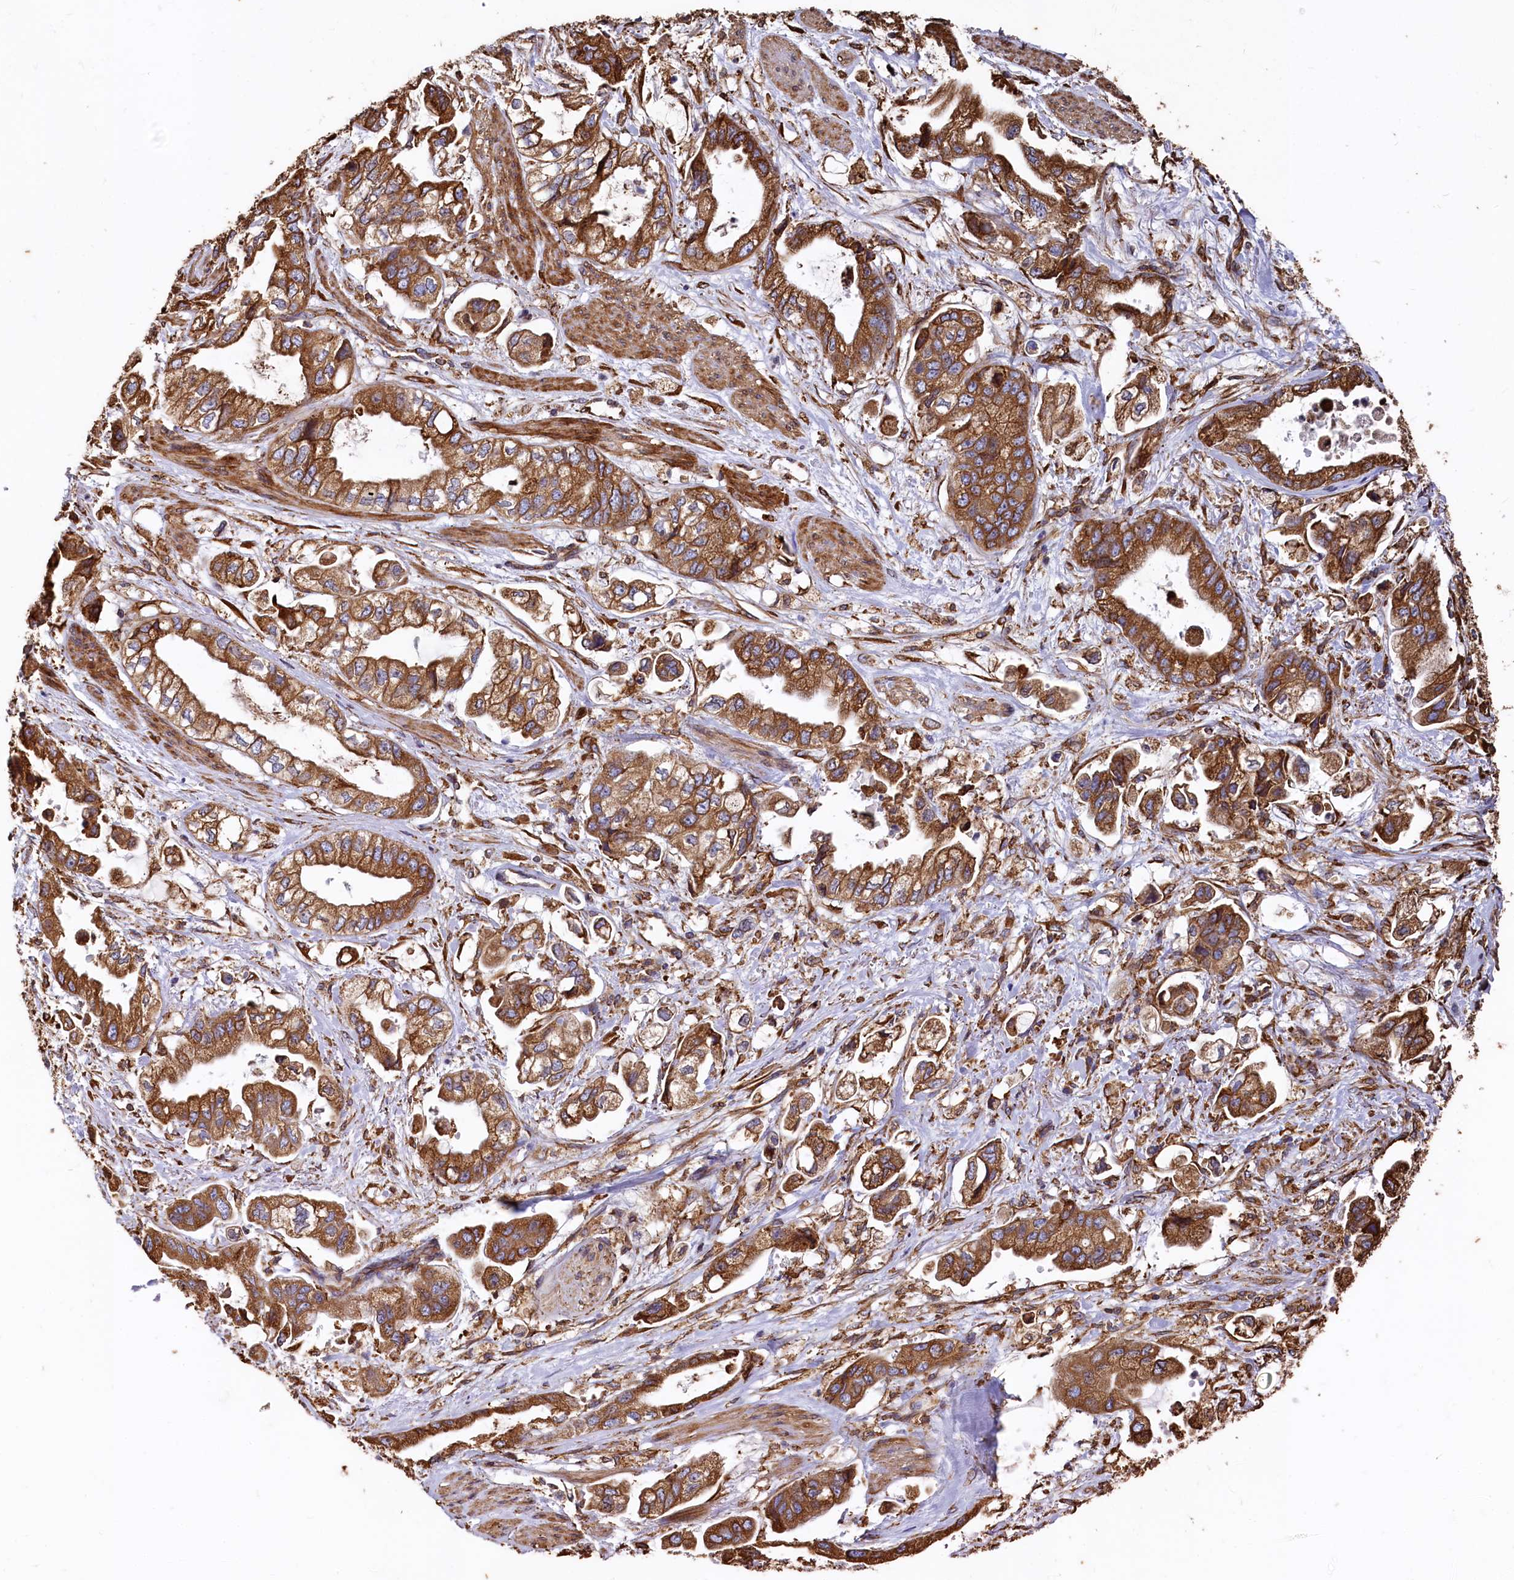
{"staining": {"intensity": "strong", "quantity": ">75%", "location": "cytoplasmic/membranous"}, "tissue": "stomach cancer", "cell_type": "Tumor cells", "image_type": "cancer", "snomed": [{"axis": "morphology", "description": "Adenocarcinoma, NOS"}, {"axis": "topography", "description": "Stomach"}], "caption": "Protein staining of stomach cancer (adenocarcinoma) tissue demonstrates strong cytoplasmic/membranous positivity in approximately >75% of tumor cells. Using DAB (brown) and hematoxylin (blue) stains, captured at high magnification using brightfield microscopy.", "gene": "NEURL1B", "patient": {"sex": "male", "age": 62}}